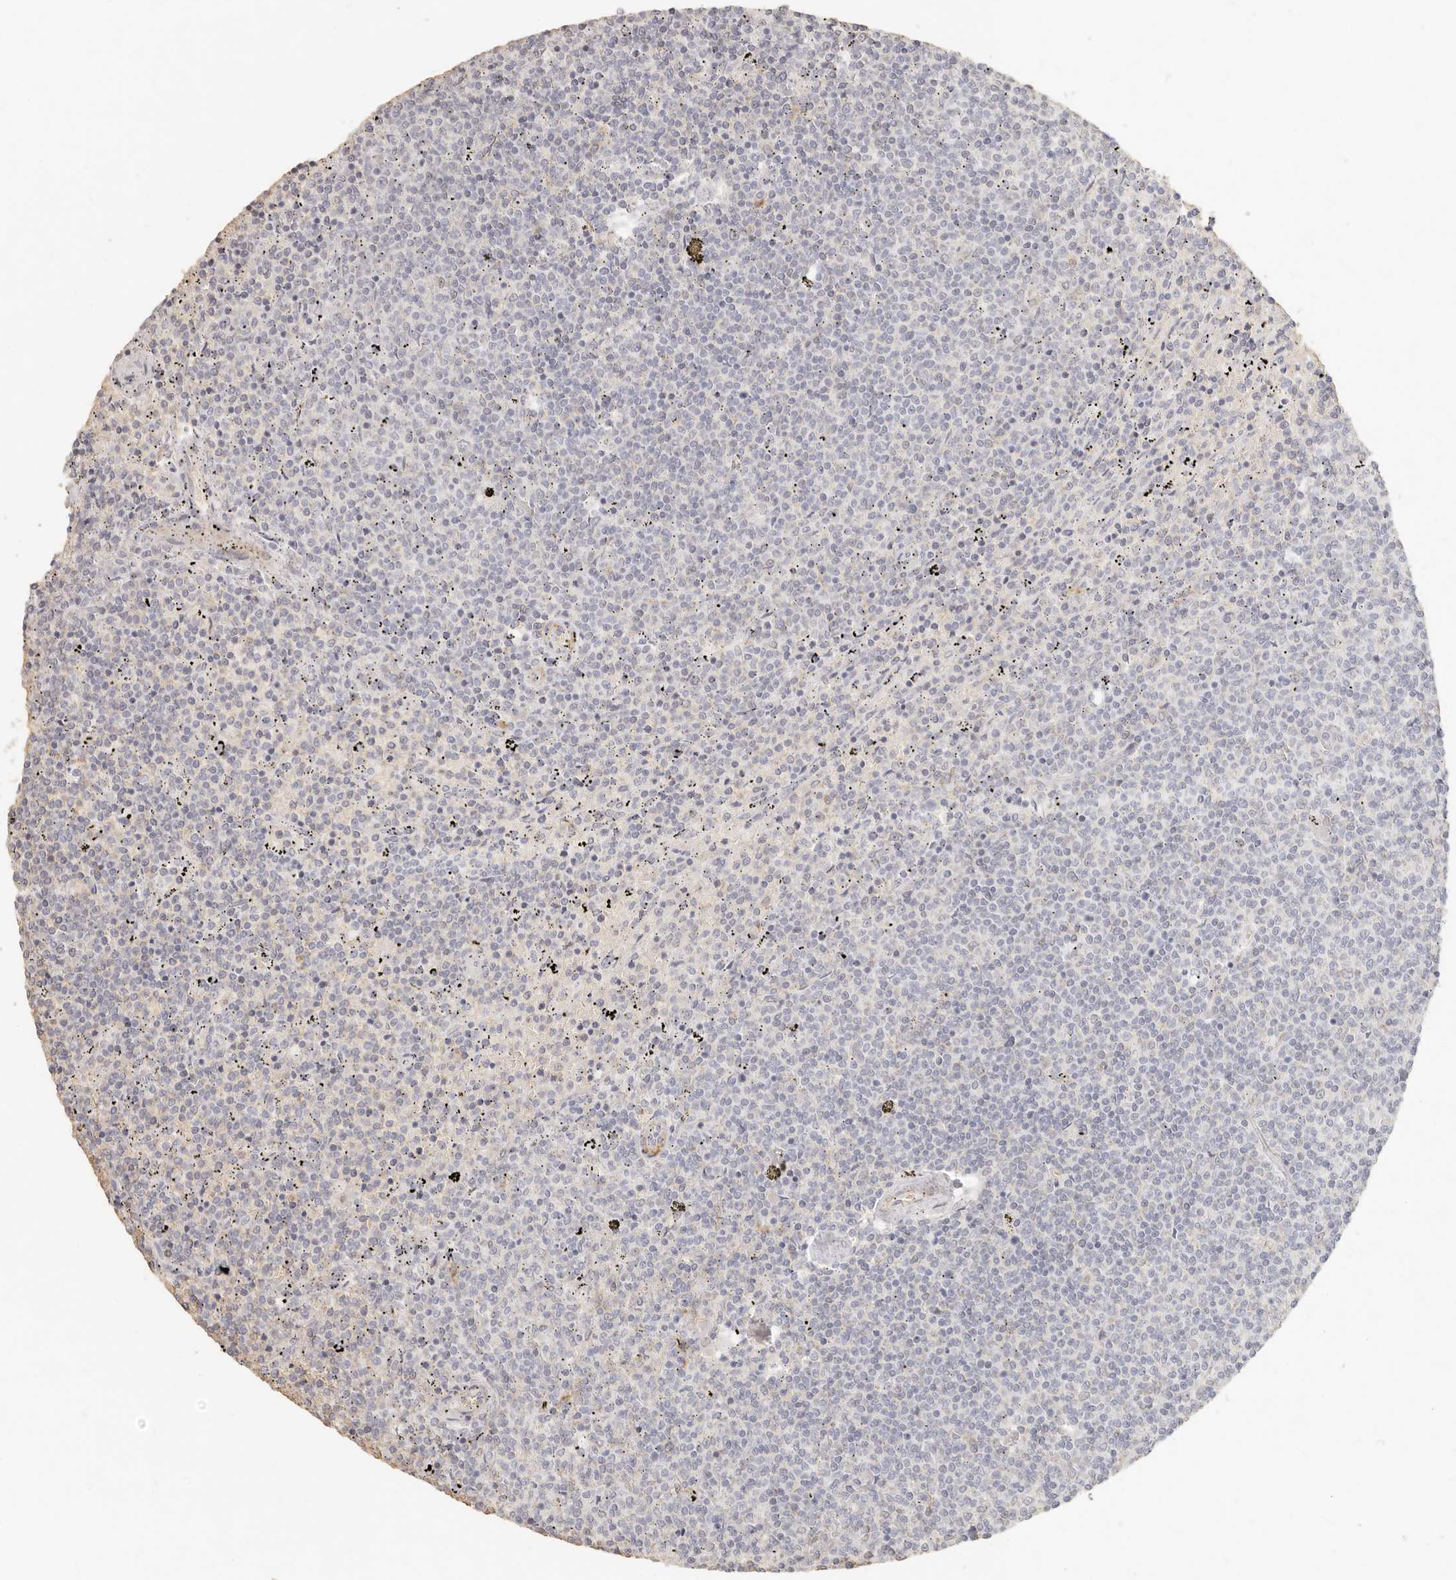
{"staining": {"intensity": "negative", "quantity": "none", "location": "none"}, "tissue": "lymphoma", "cell_type": "Tumor cells", "image_type": "cancer", "snomed": [{"axis": "morphology", "description": "Malignant lymphoma, non-Hodgkin's type, Low grade"}, {"axis": "topography", "description": "Spleen"}], "caption": "An image of lymphoma stained for a protein shows no brown staining in tumor cells.", "gene": "NIBAN1", "patient": {"sex": "female", "age": 50}}